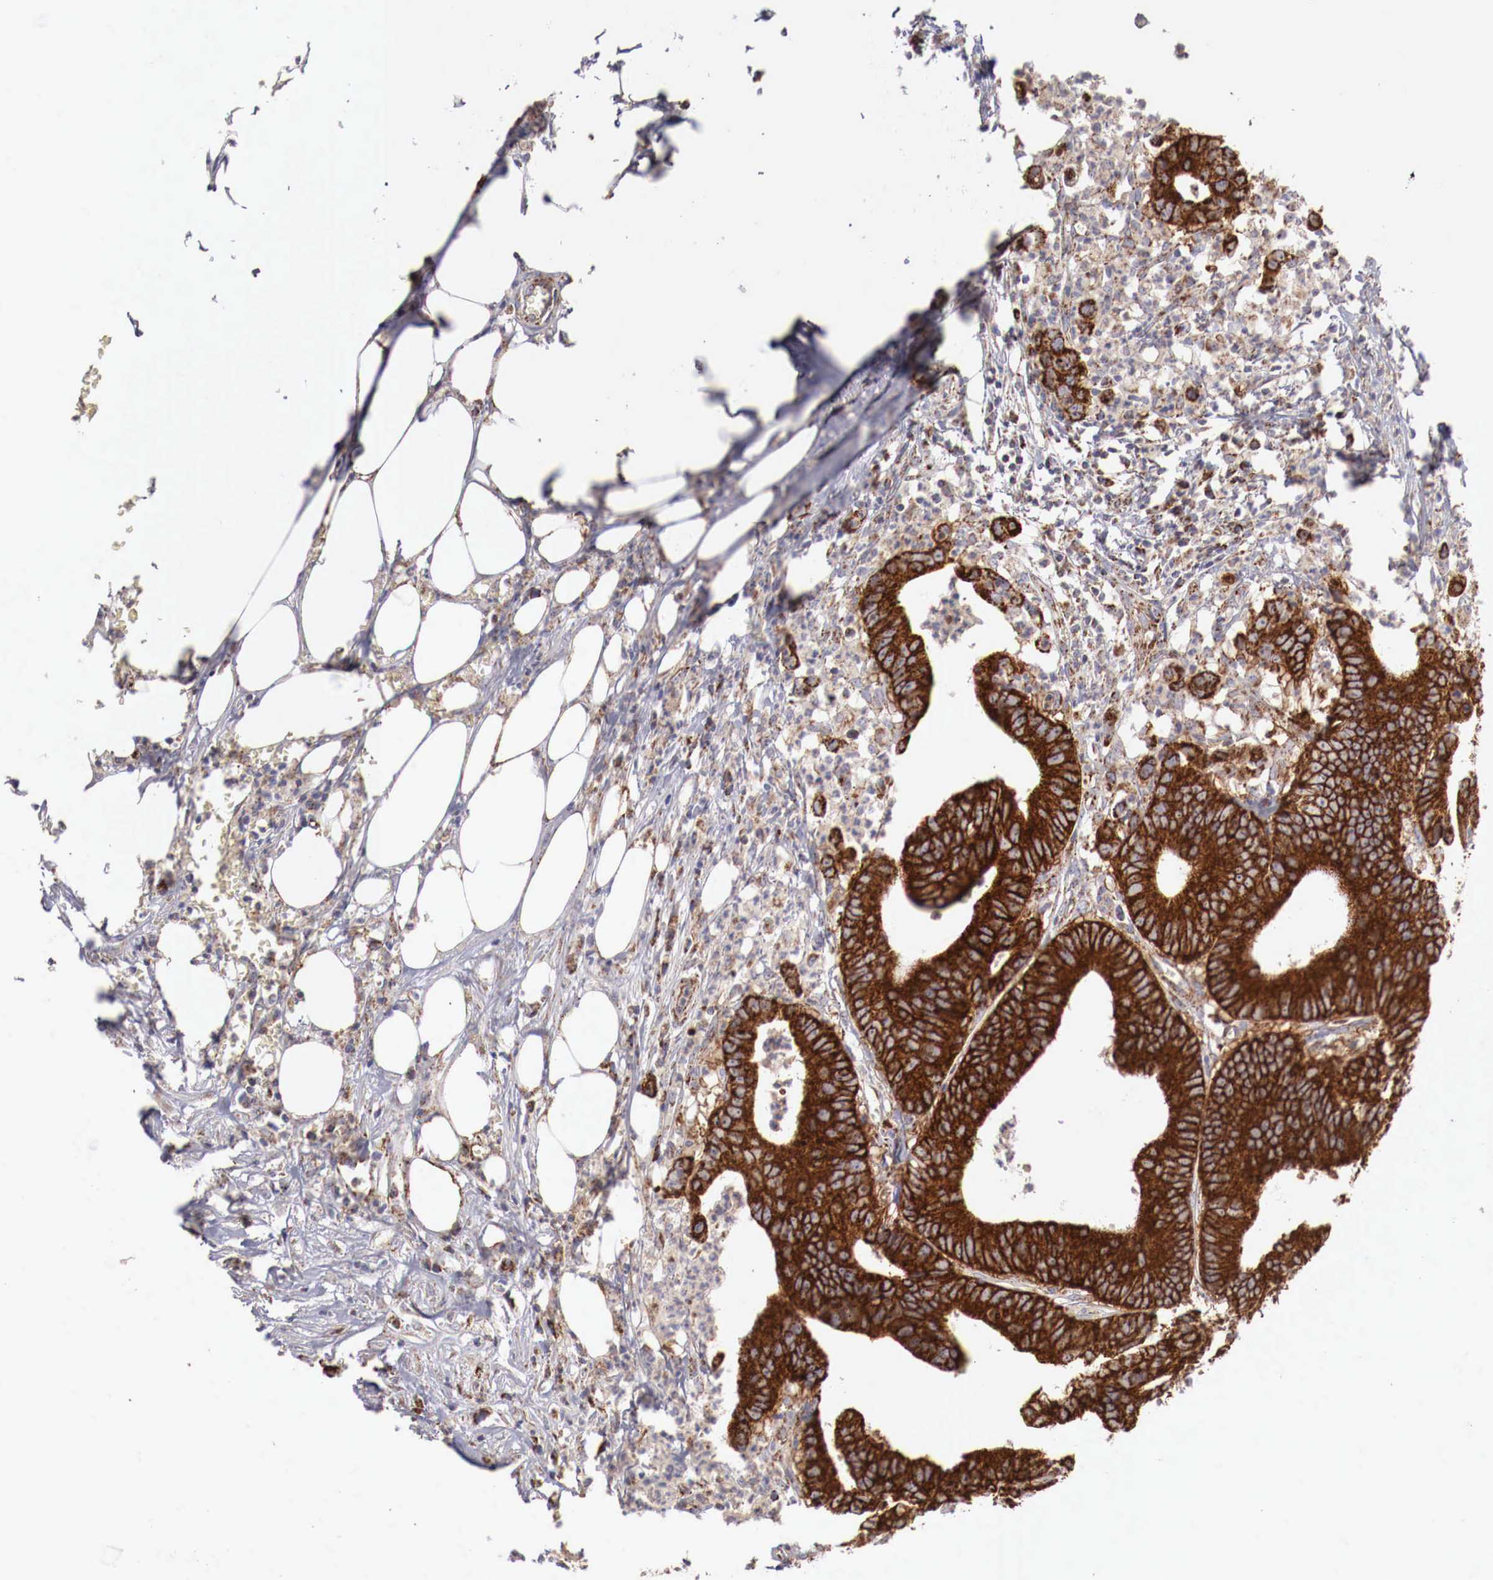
{"staining": {"intensity": "strong", "quantity": ">75%", "location": "cytoplasmic/membranous"}, "tissue": "colorectal cancer", "cell_type": "Tumor cells", "image_type": "cancer", "snomed": [{"axis": "morphology", "description": "Adenocarcinoma, NOS"}, {"axis": "topography", "description": "Colon"}], "caption": "Human adenocarcinoma (colorectal) stained with a brown dye reveals strong cytoplasmic/membranous positive expression in about >75% of tumor cells.", "gene": "XPNPEP3", "patient": {"sex": "male", "age": 55}}